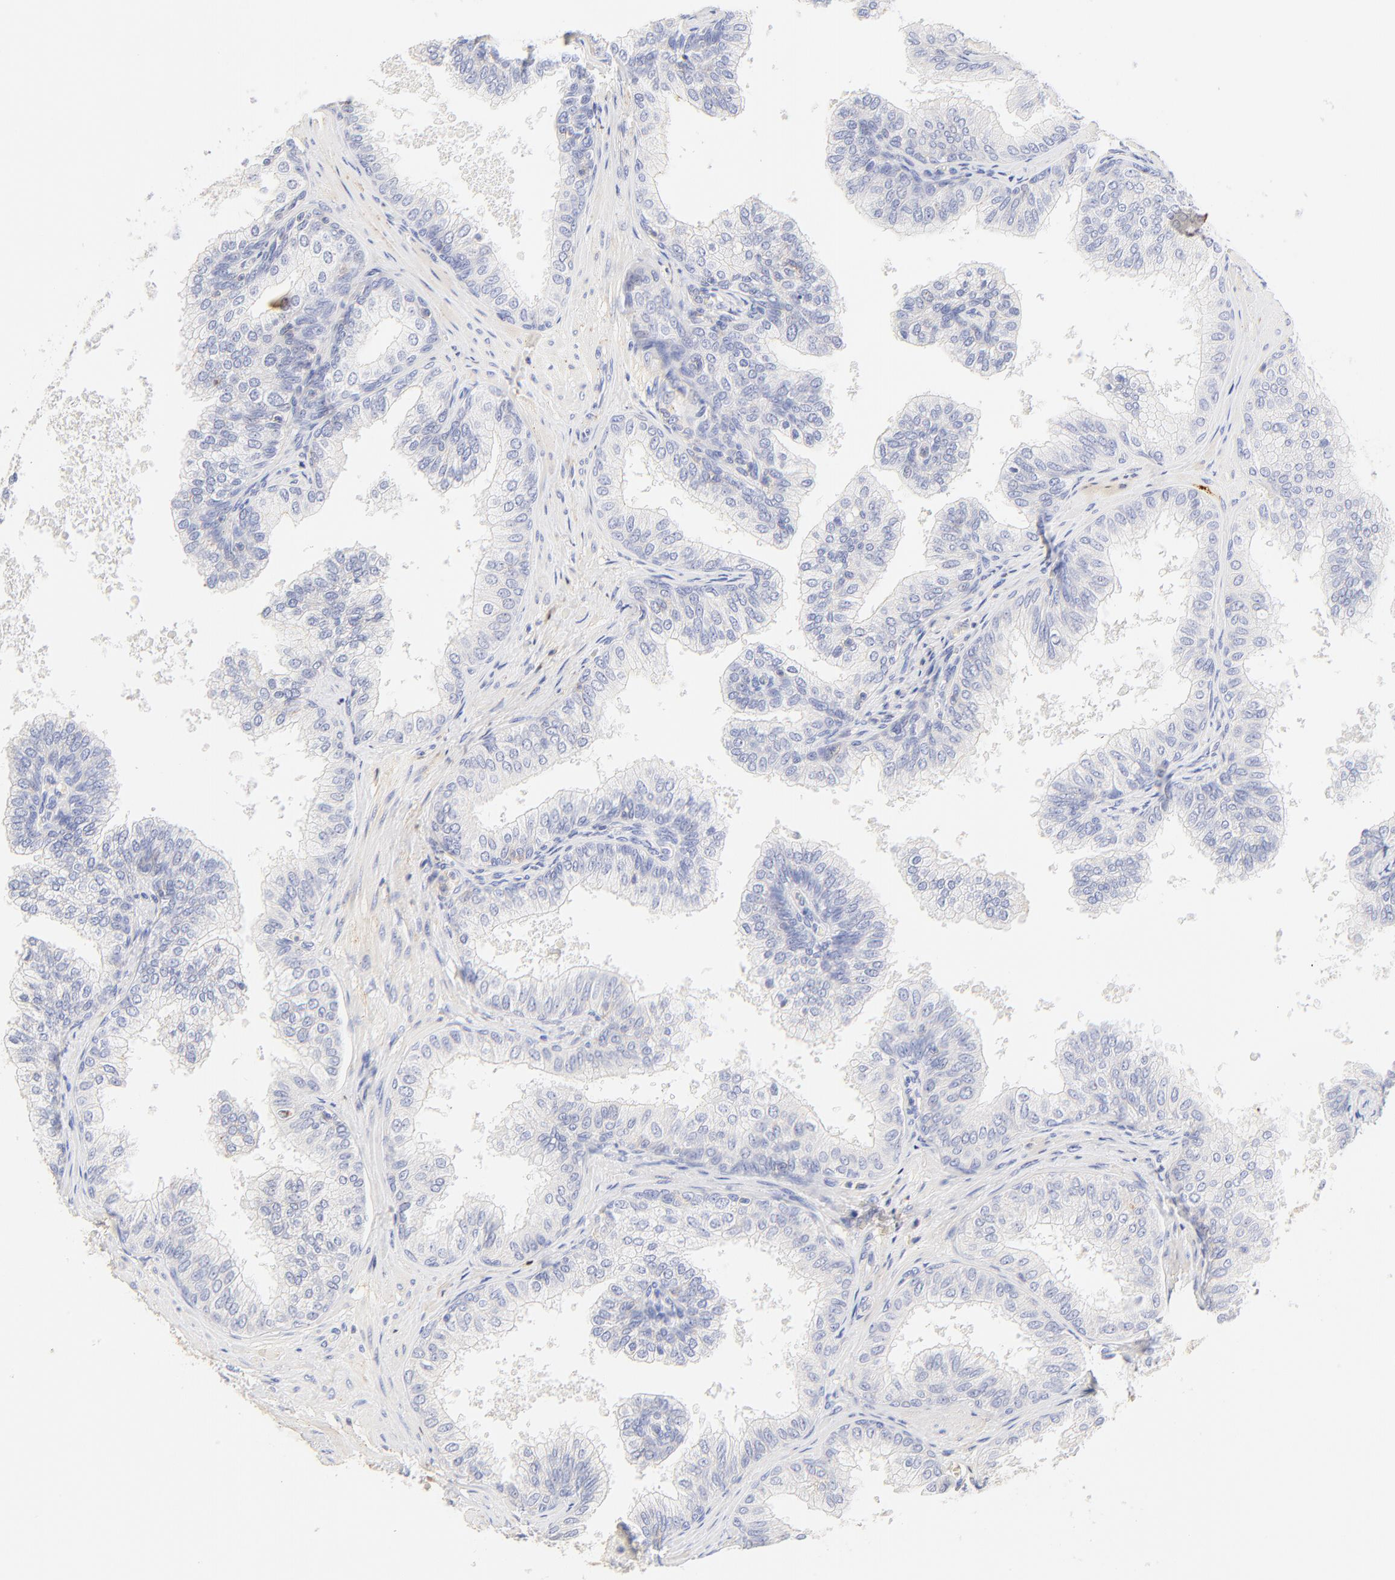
{"staining": {"intensity": "negative", "quantity": "none", "location": "none"}, "tissue": "prostate", "cell_type": "Glandular cells", "image_type": "normal", "snomed": [{"axis": "morphology", "description": "Normal tissue, NOS"}, {"axis": "topography", "description": "Prostate"}], "caption": "This micrograph is of benign prostate stained with immunohistochemistry to label a protein in brown with the nuclei are counter-stained blue. There is no expression in glandular cells.", "gene": "MDGA2", "patient": {"sex": "male", "age": 60}}